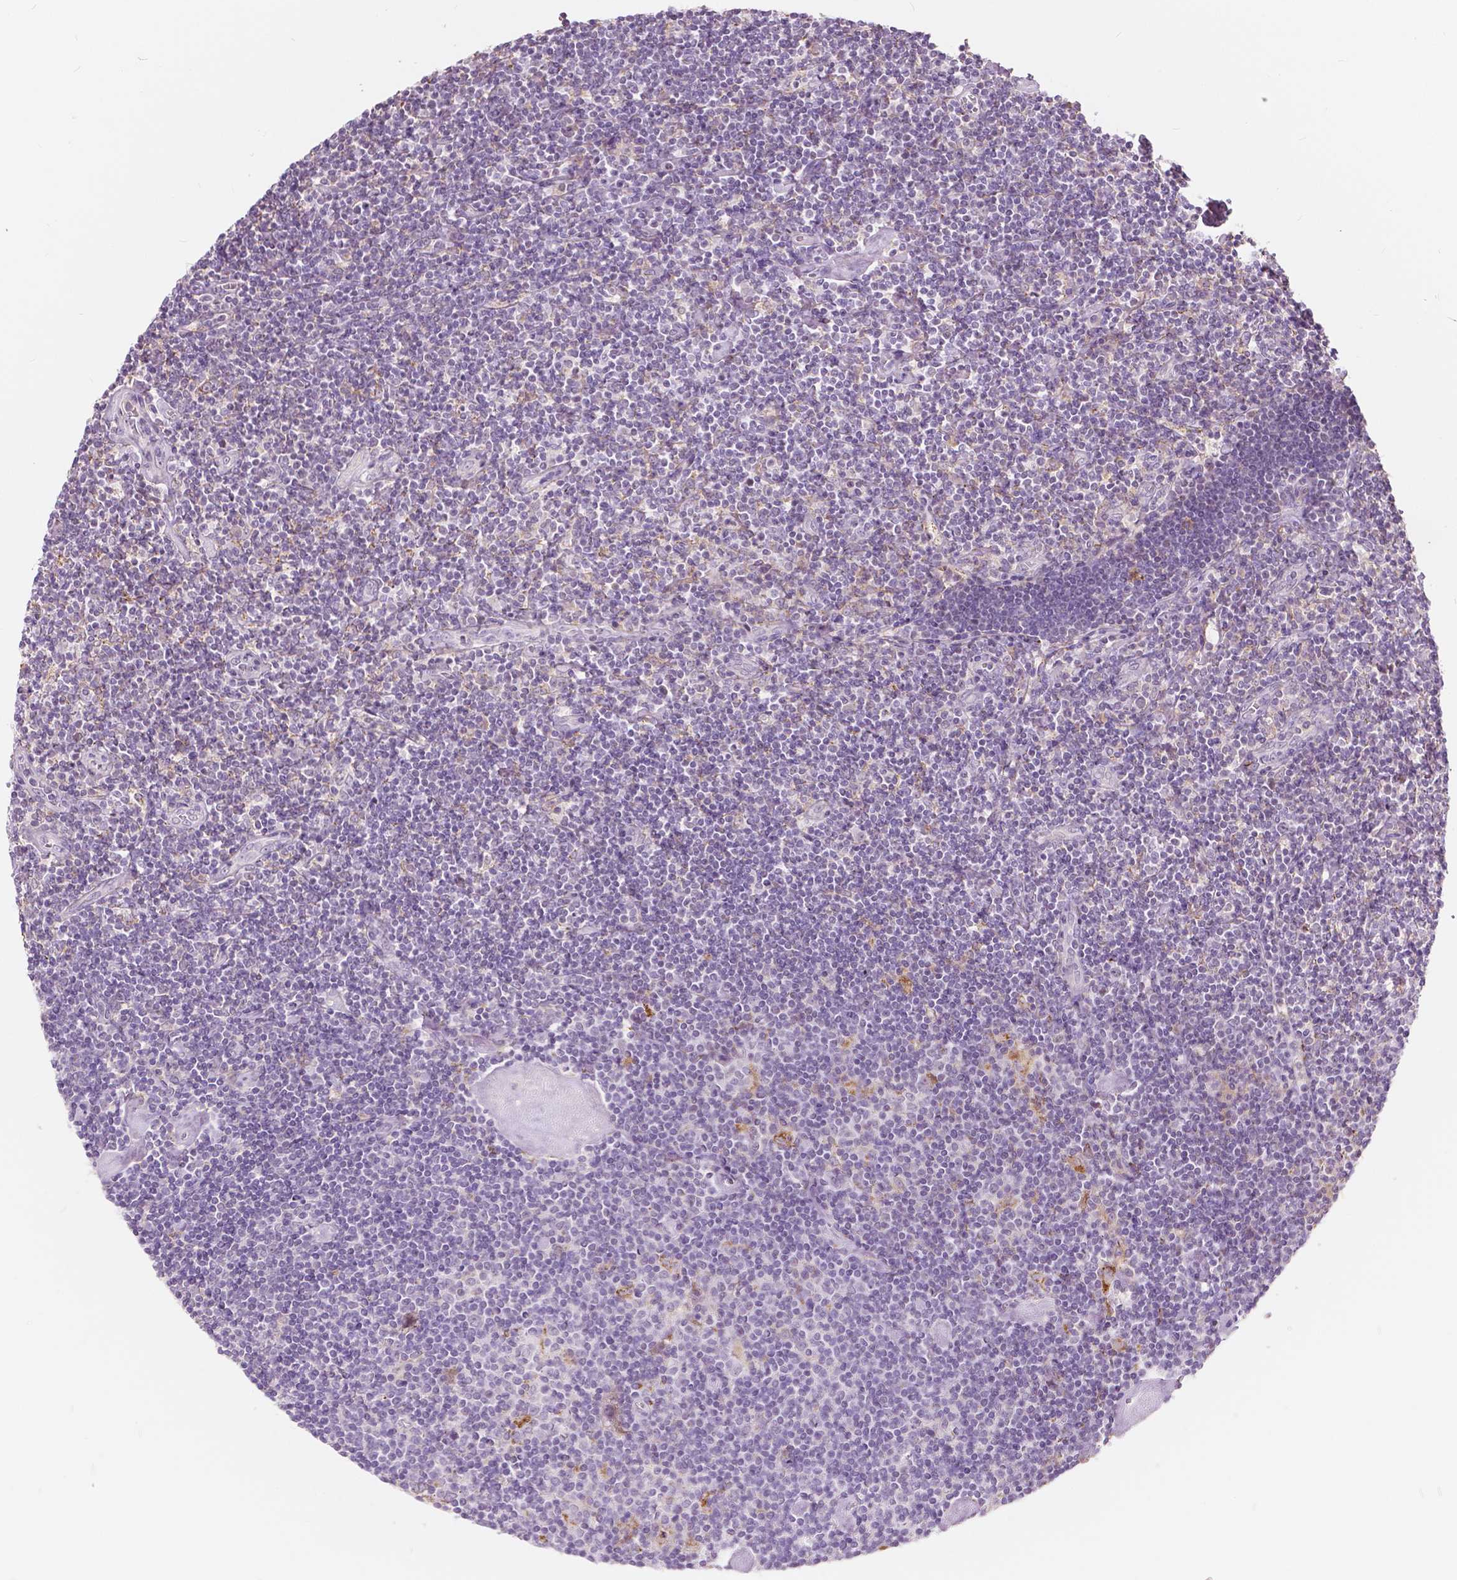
{"staining": {"intensity": "negative", "quantity": "none", "location": "none"}, "tissue": "lymphoma", "cell_type": "Tumor cells", "image_type": "cancer", "snomed": [{"axis": "morphology", "description": "Hodgkin's disease, NOS"}, {"axis": "topography", "description": "Lymph node"}], "caption": "Tumor cells show no significant expression in Hodgkin's disease.", "gene": "DLX6", "patient": {"sex": "male", "age": 40}}